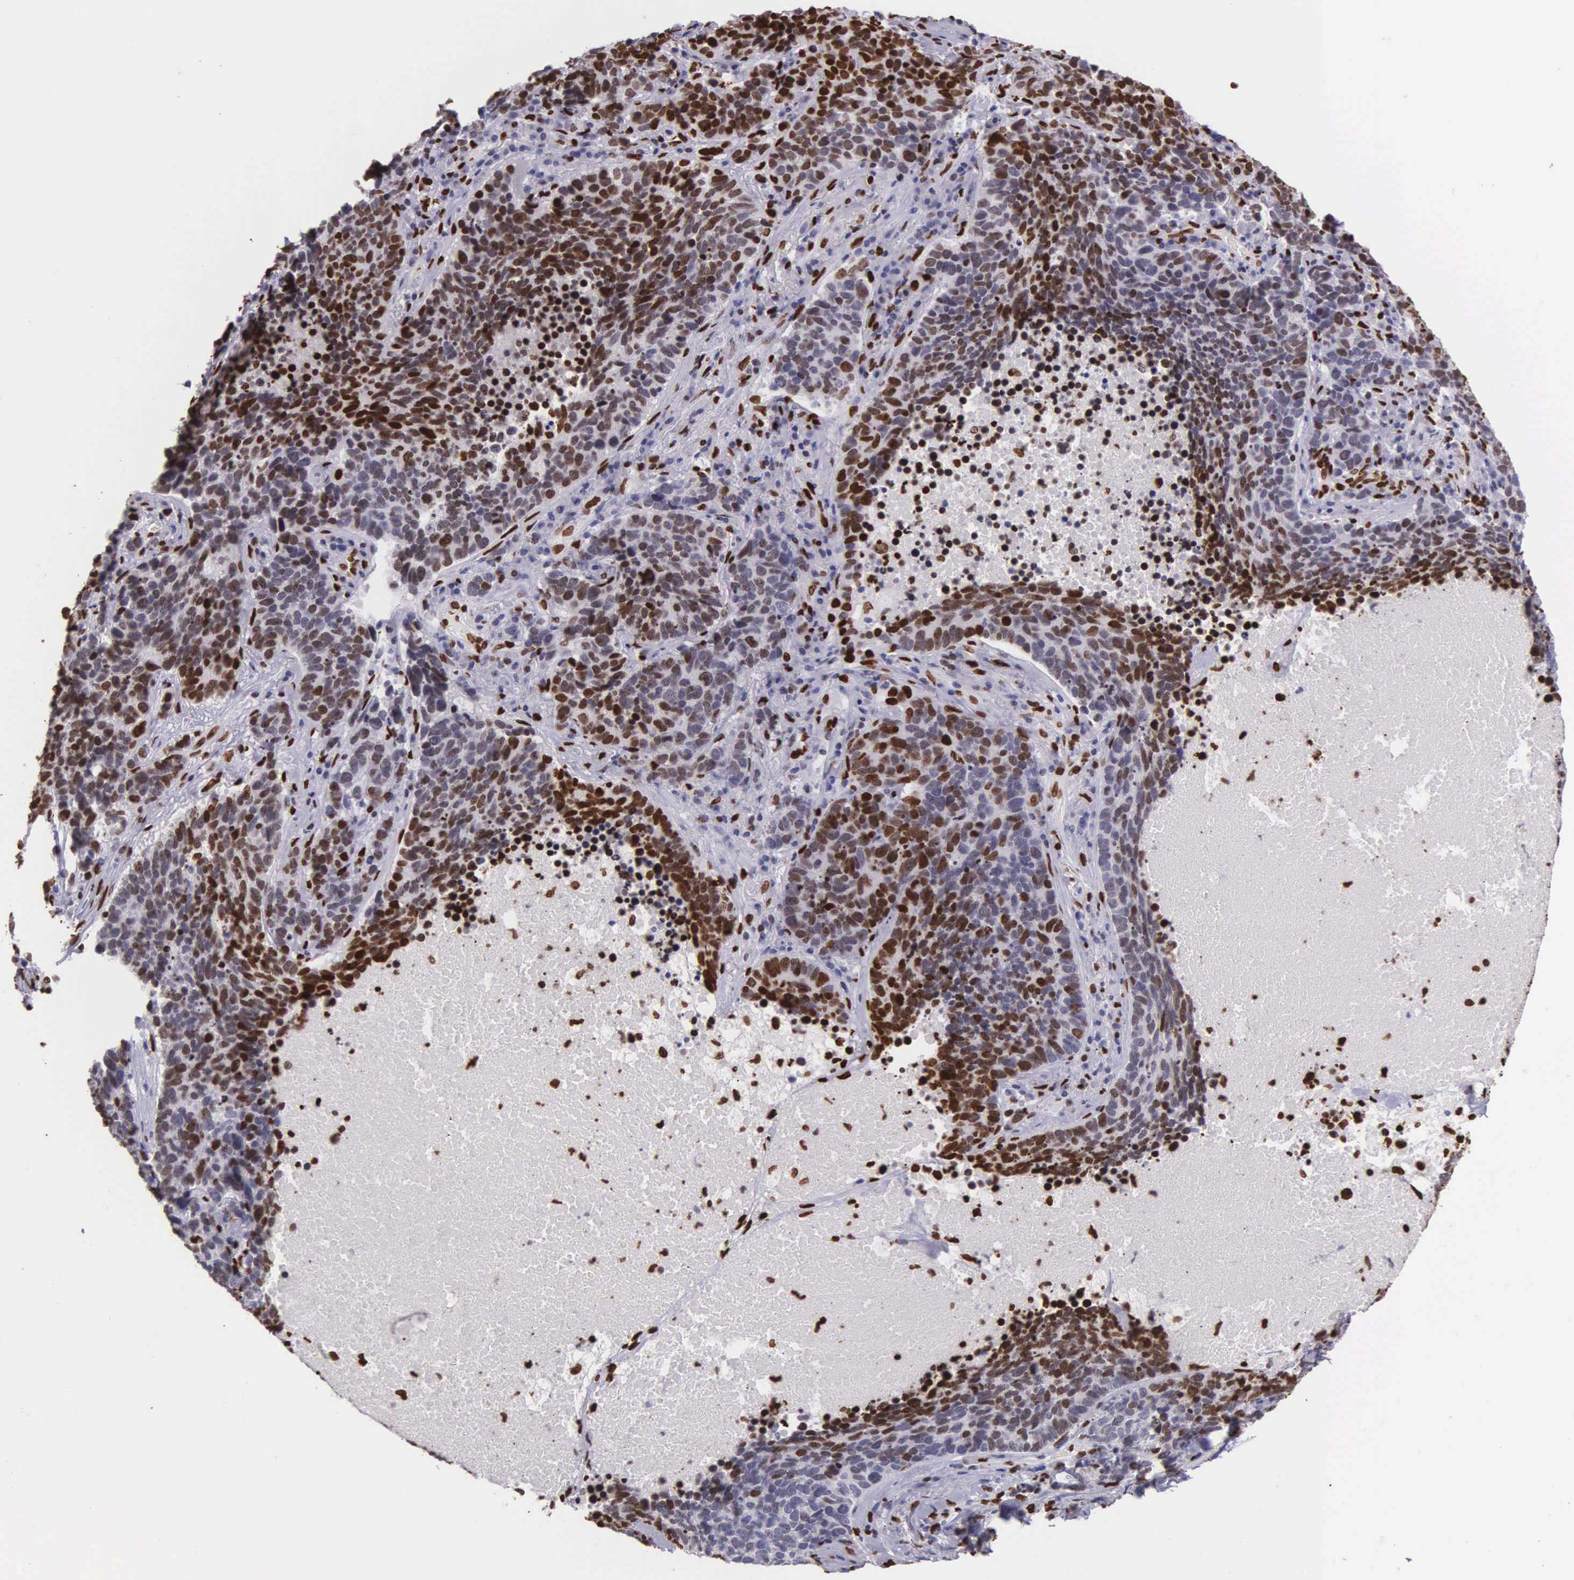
{"staining": {"intensity": "weak", "quantity": ">75%", "location": "nuclear"}, "tissue": "lung cancer", "cell_type": "Tumor cells", "image_type": "cancer", "snomed": [{"axis": "morphology", "description": "Neoplasm, malignant, NOS"}, {"axis": "topography", "description": "Lung"}], "caption": "High-magnification brightfield microscopy of neoplasm (malignant) (lung) stained with DAB (3,3'-diaminobenzidine) (brown) and counterstained with hematoxylin (blue). tumor cells exhibit weak nuclear staining is seen in about>75% of cells.", "gene": "H1-0", "patient": {"sex": "female", "age": 75}}